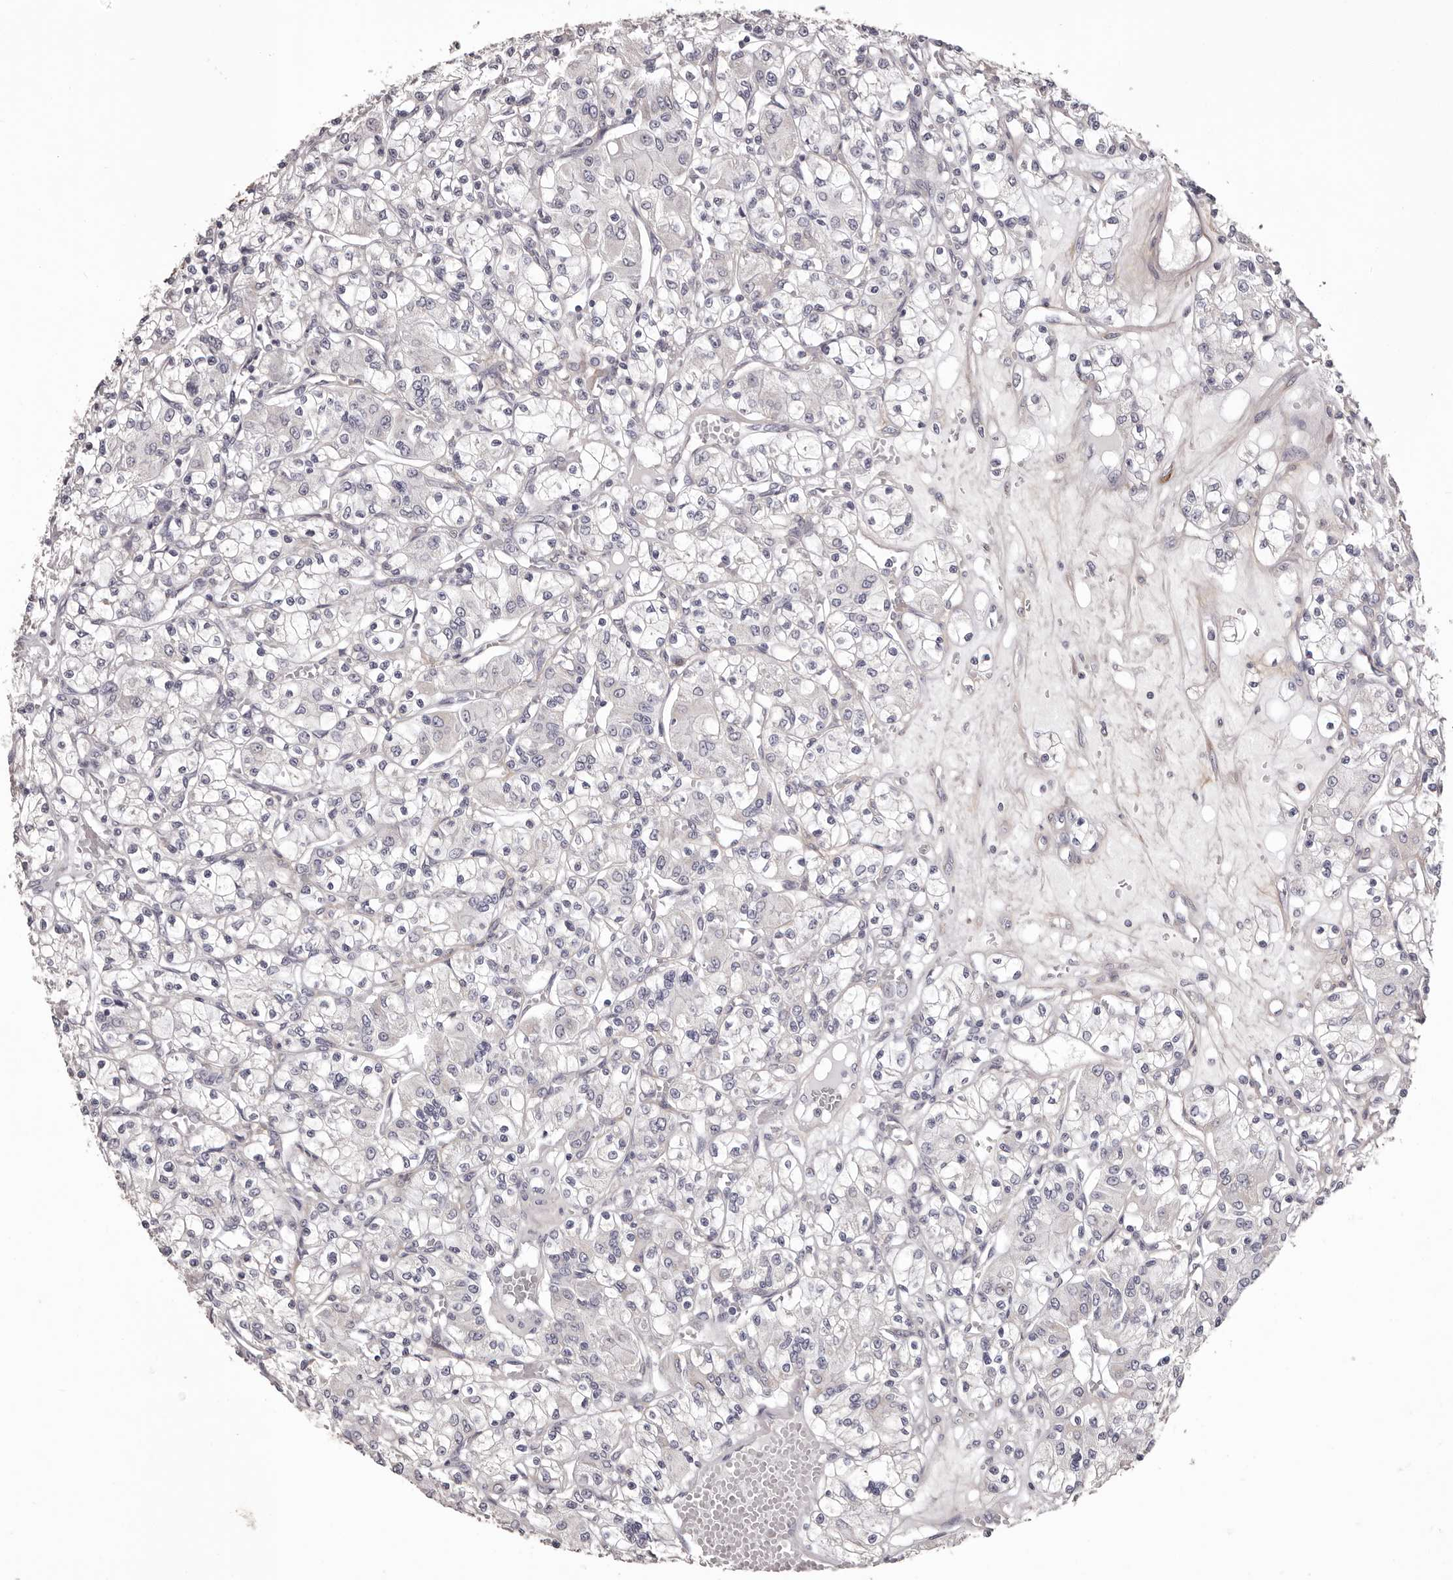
{"staining": {"intensity": "negative", "quantity": "none", "location": "none"}, "tissue": "renal cancer", "cell_type": "Tumor cells", "image_type": "cancer", "snomed": [{"axis": "morphology", "description": "Adenocarcinoma, NOS"}, {"axis": "topography", "description": "Kidney"}], "caption": "Adenocarcinoma (renal) was stained to show a protein in brown. There is no significant positivity in tumor cells.", "gene": "COL6A1", "patient": {"sex": "female", "age": 59}}